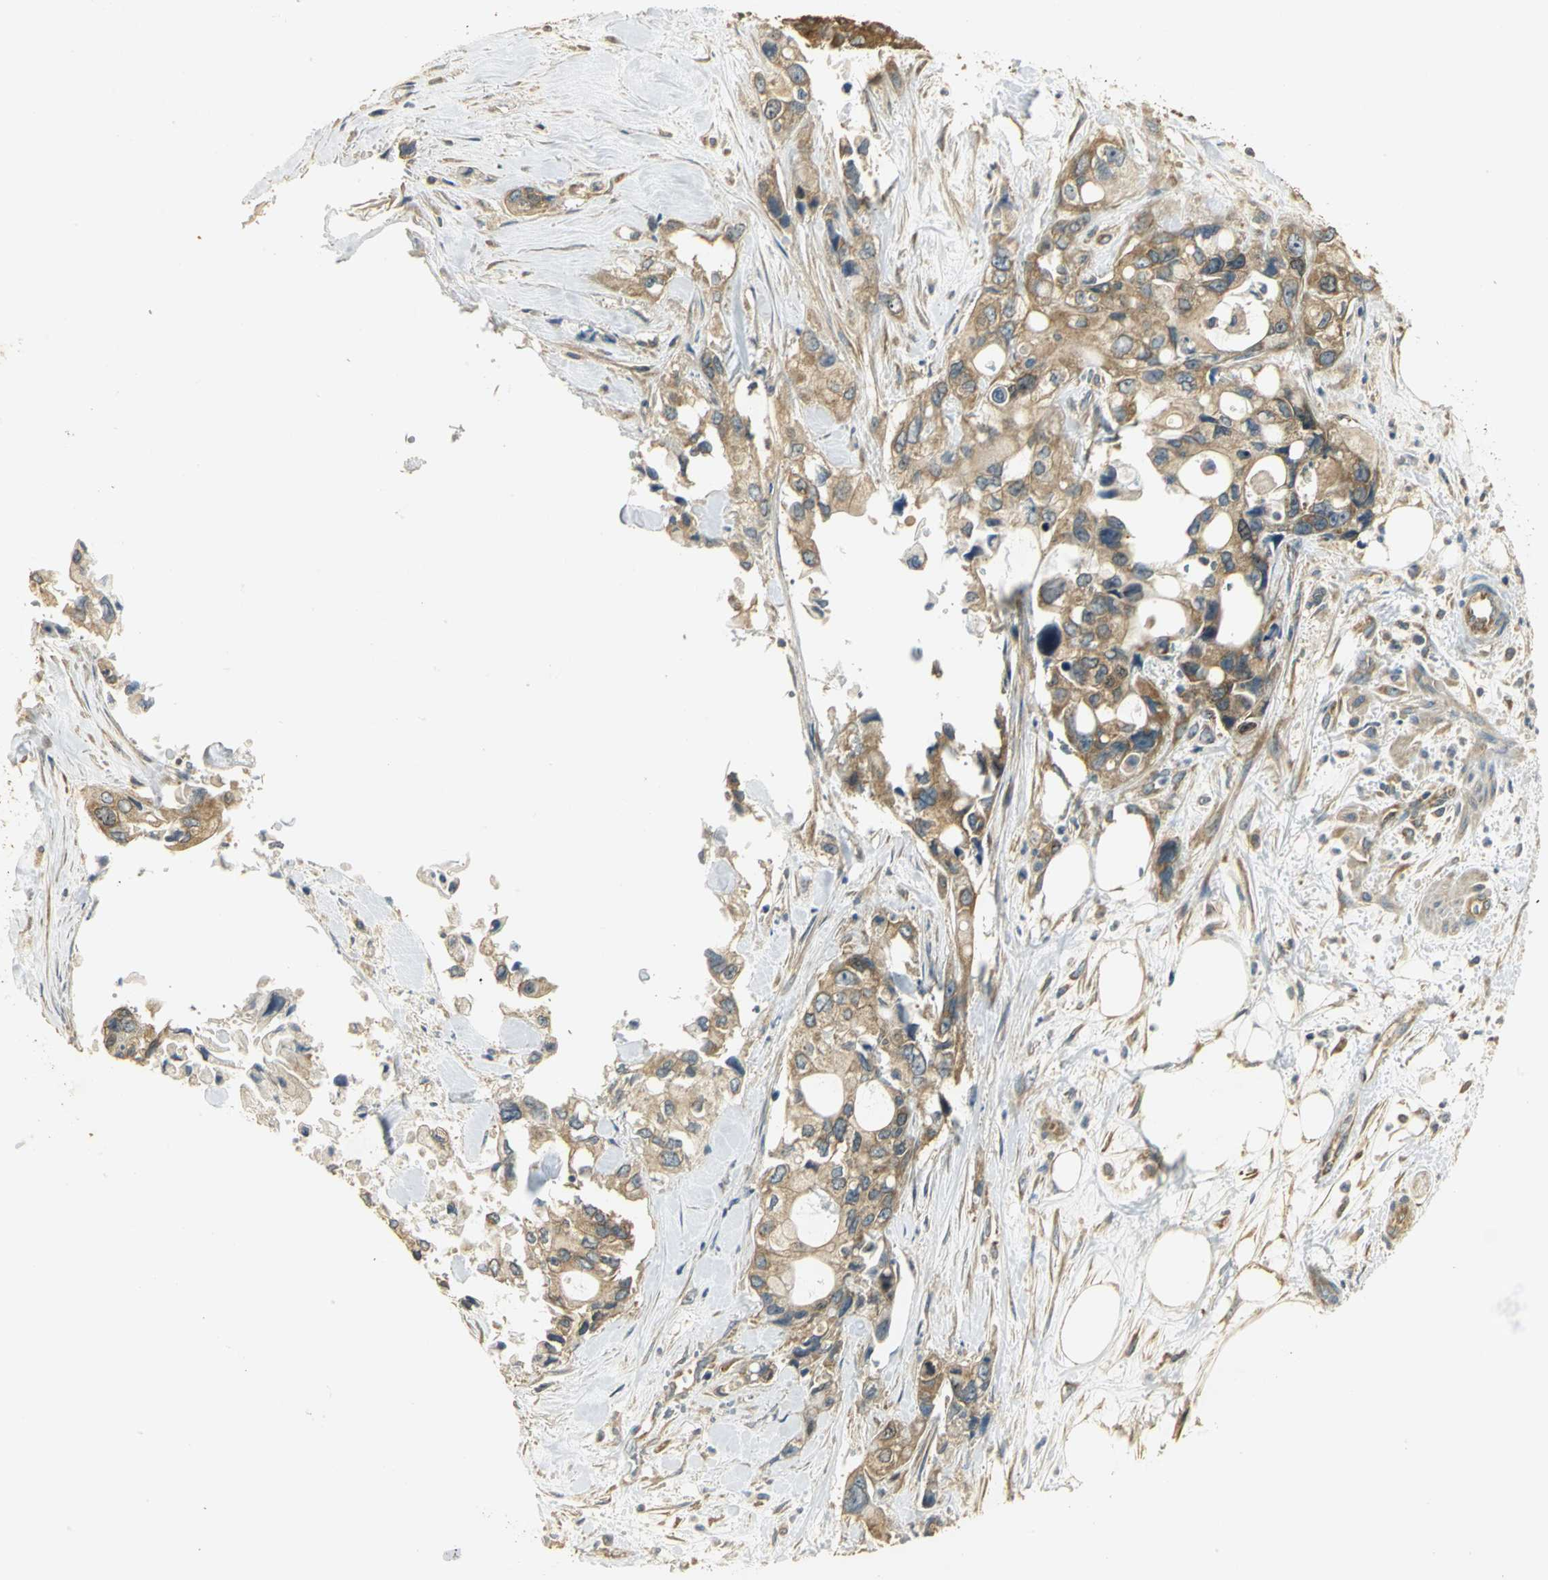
{"staining": {"intensity": "moderate", "quantity": ">75%", "location": "cytoplasmic/membranous"}, "tissue": "pancreatic cancer", "cell_type": "Tumor cells", "image_type": "cancer", "snomed": [{"axis": "morphology", "description": "Adenocarcinoma, NOS"}, {"axis": "topography", "description": "Pancreas"}], "caption": "Tumor cells reveal medium levels of moderate cytoplasmic/membranous staining in approximately >75% of cells in human pancreatic adenocarcinoma.", "gene": "RARS1", "patient": {"sex": "male", "age": 70}}